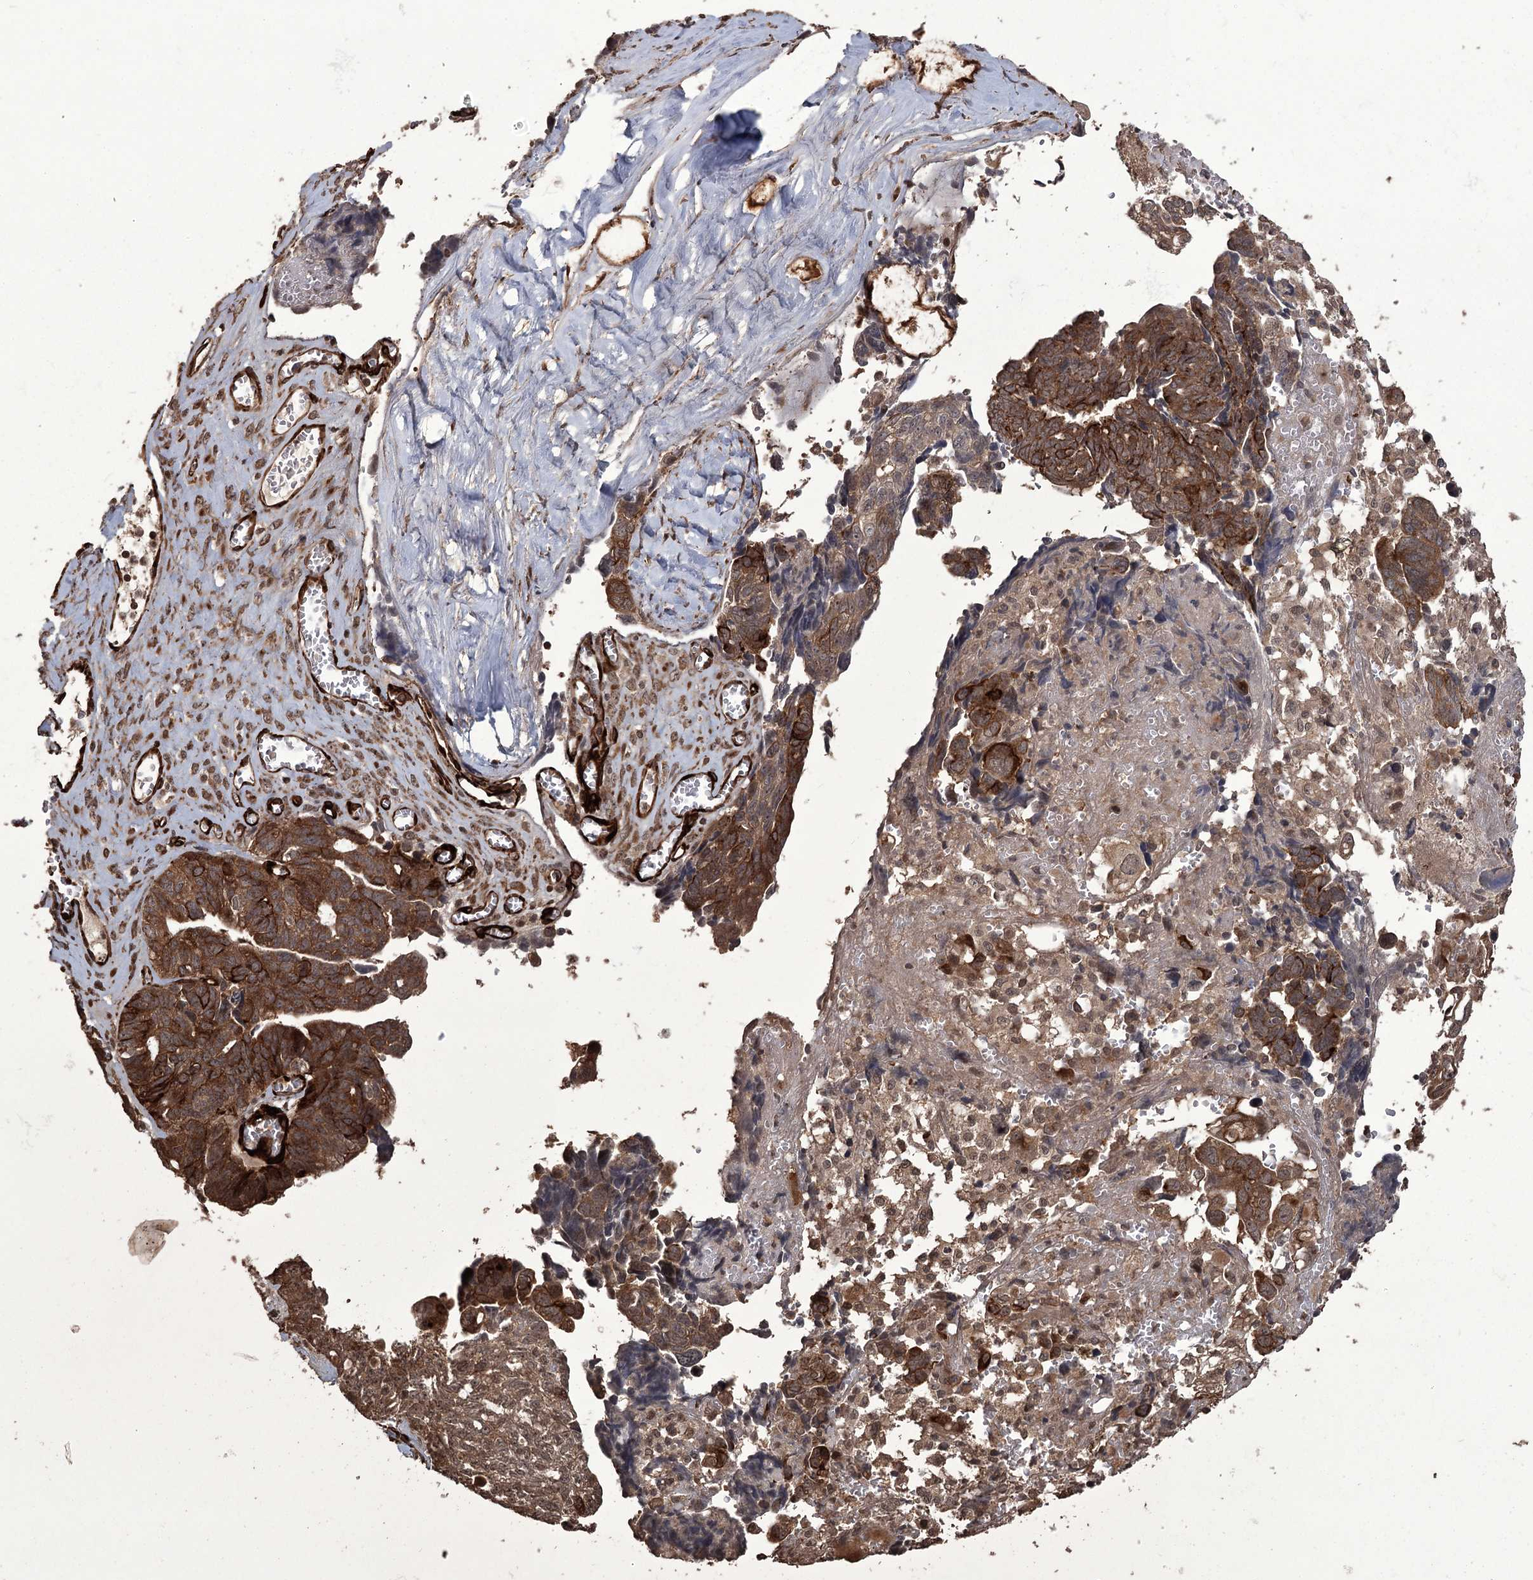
{"staining": {"intensity": "strong", "quantity": ">75%", "location": "cytoplasmic/membranous"}, "tissue": "ovarian cancer", "cell_type": "Tumor cells", "image_type": "cancer", "snomed": [{"axis": "morphology", "description": "Cystadenocarcinoma, serous, NOS"}, {"axis": "topography", "description": "Ovary"}], "caption": "A photomicrograph showing strong cytoplasmic/membranous expression in approximately >75% of tumor cells in serous cystadenocarcinoma (ovarian), as visualized by brown immunohistochemical staining.", "gene": "RPAP3", "patient": {"sex": "female", "age": 79}}